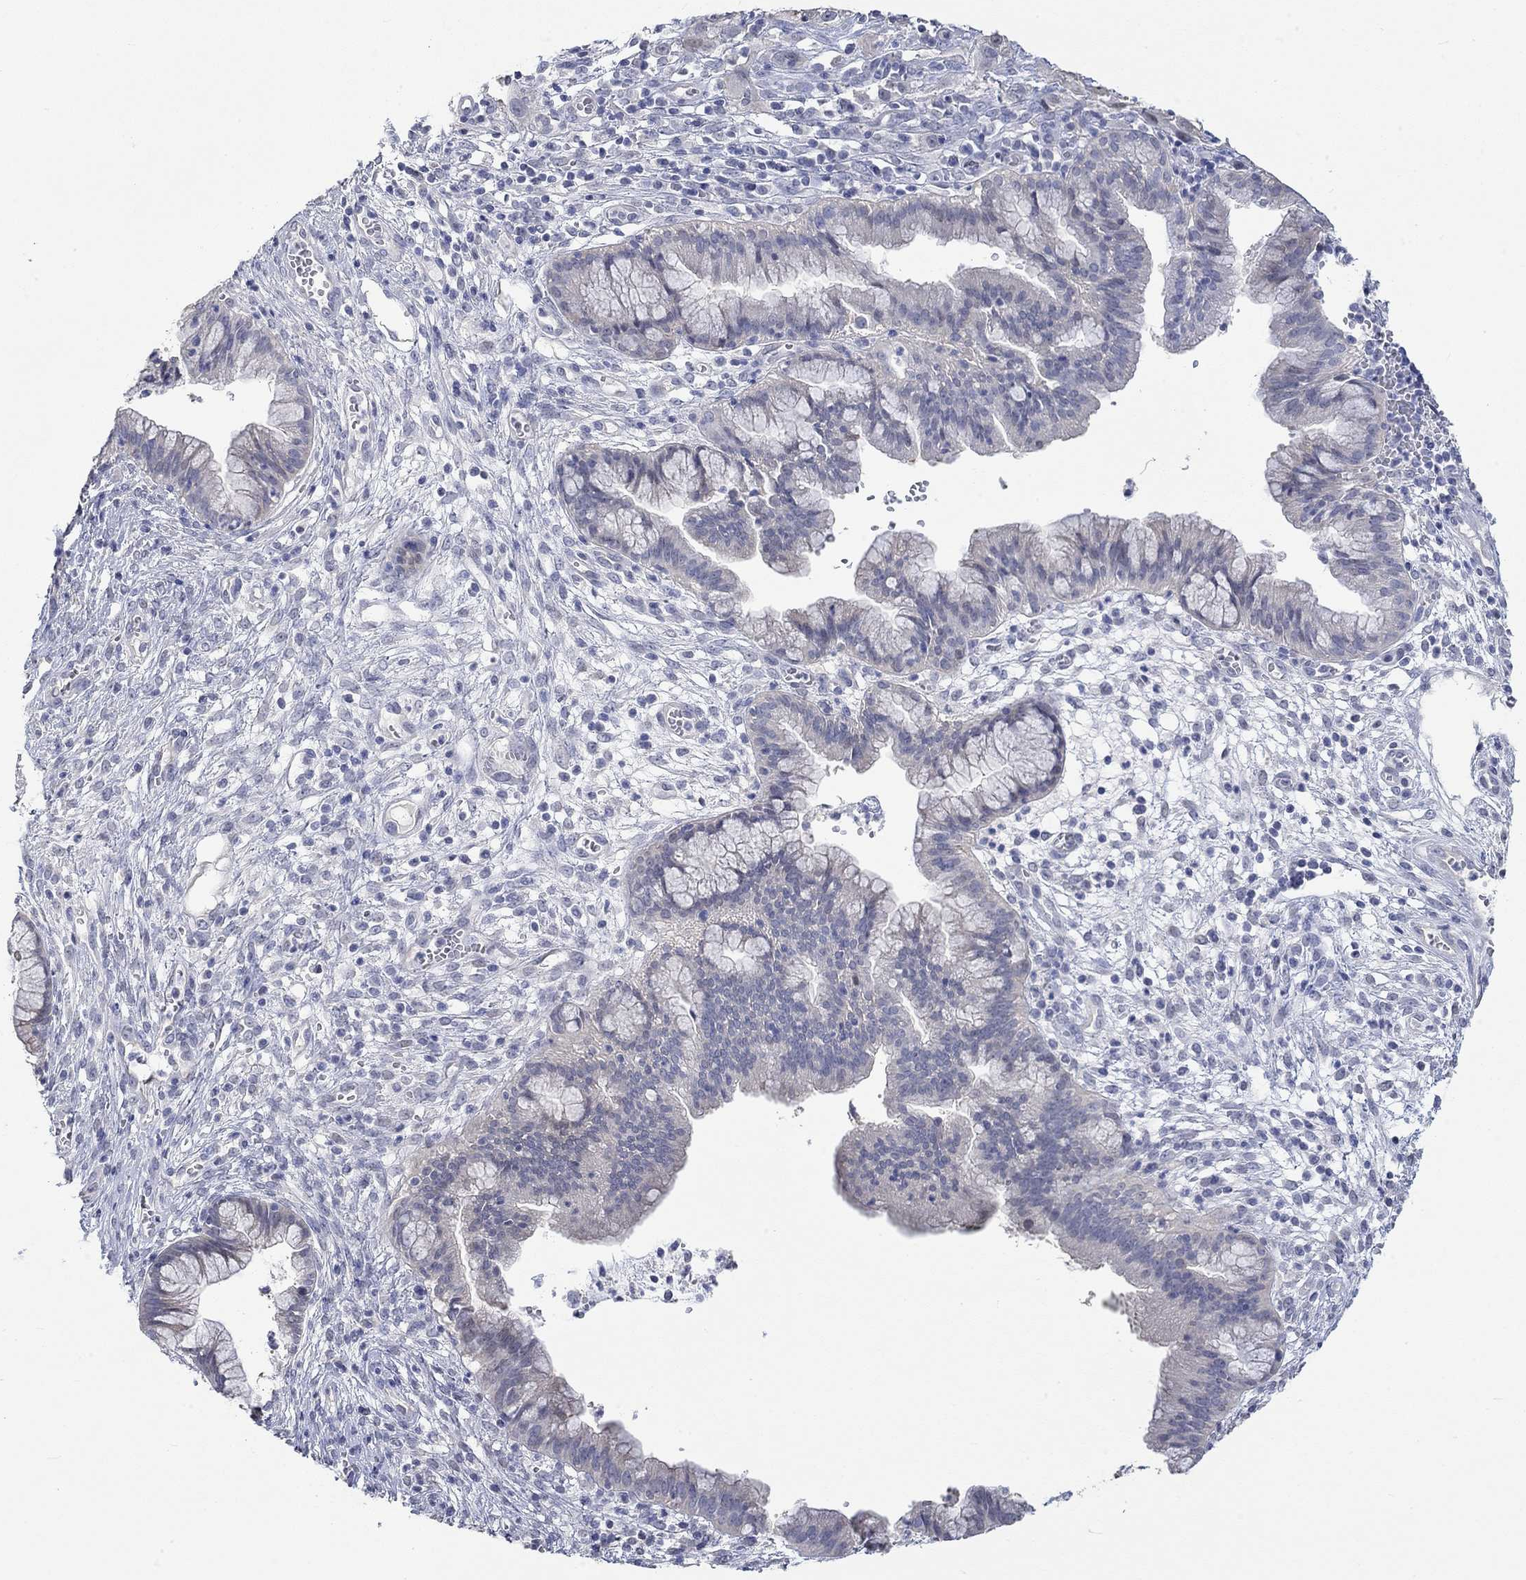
{"staining": {"intensity": "negative", "quantity": "none", "location": "none"}, "tissue": "cervical cancer", "cell_type": "Tumor cells", "image_type": "cancer", "snomed": [{"axis": "morphology", "description": "Squamous cell carcinoma, NOS"}, {"axis": "topography", "description": "Cervix"}], "caption": "Immunohistochemical staining of human cervical cancer (squamous cell carcinoma) exhibits no significant positivity in tumor cells. (Stains: DAB IHC with hematoxylin counter stain, Microscopy: brightfield microscopy at high magnification).", "gene": "PNMA5", "patient": {"sex": "female", "age": 32}}